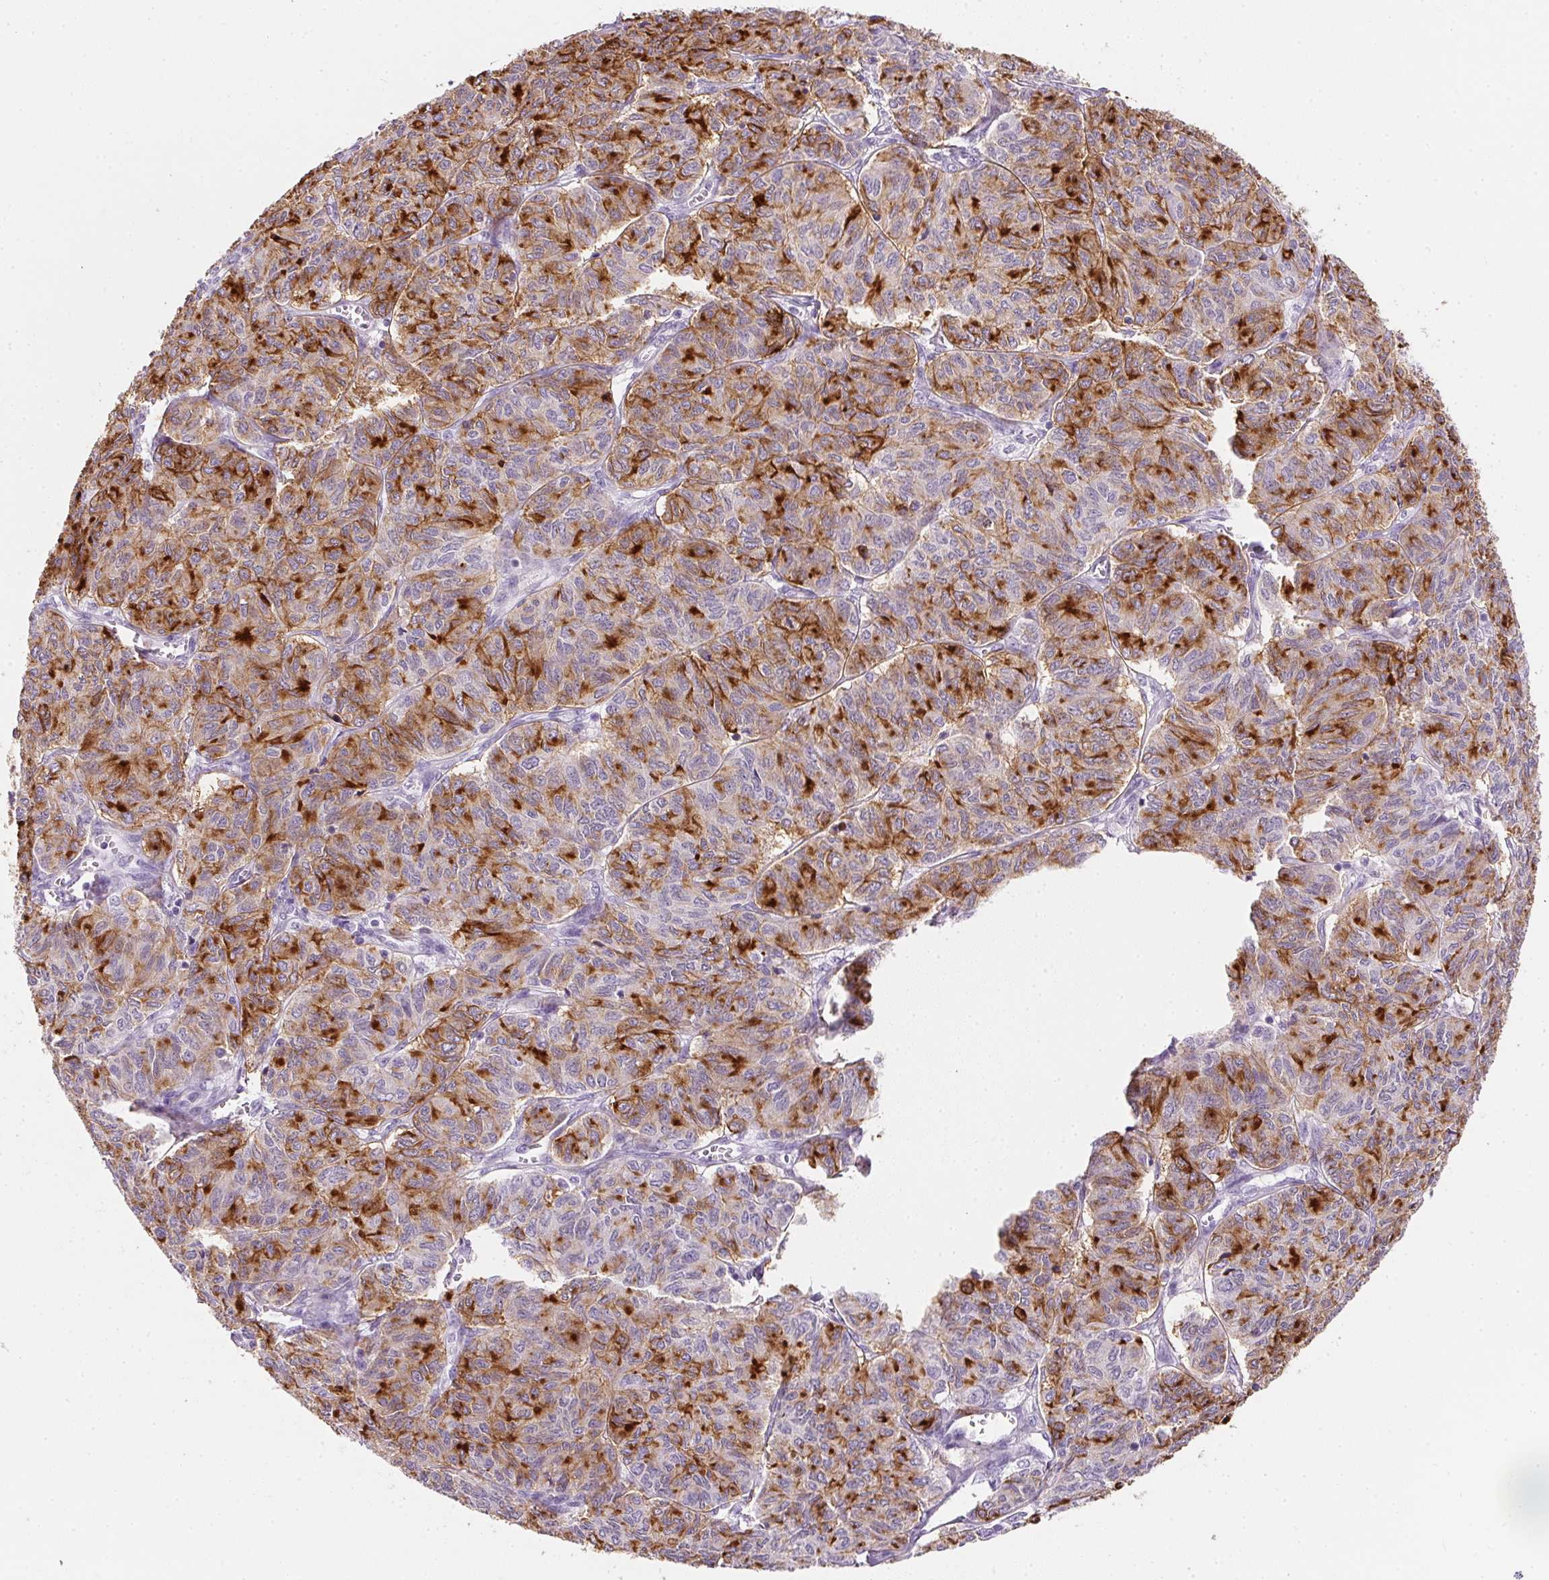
{"staining": {"intensity": "strong", "quantity": "25%-75%", "location": "cytoplasmic/membranous"}, "tissue": "ovarian cancer", "cell_type": "Tumor cells", "image_type": "cancer", "snomed": [{"axis": "morphology", "description": "Carcinoma, endometroid"}, {"axis": "topography", "description": "Ovary"}], "caption": "A brown stain labels strong cytoplasmic/membranous positivity of a protein in human endometroid carcinoma (ovarian) tumor cells.", "gene": "AQP5", "patient": {"sex": "female", "age": 80}}